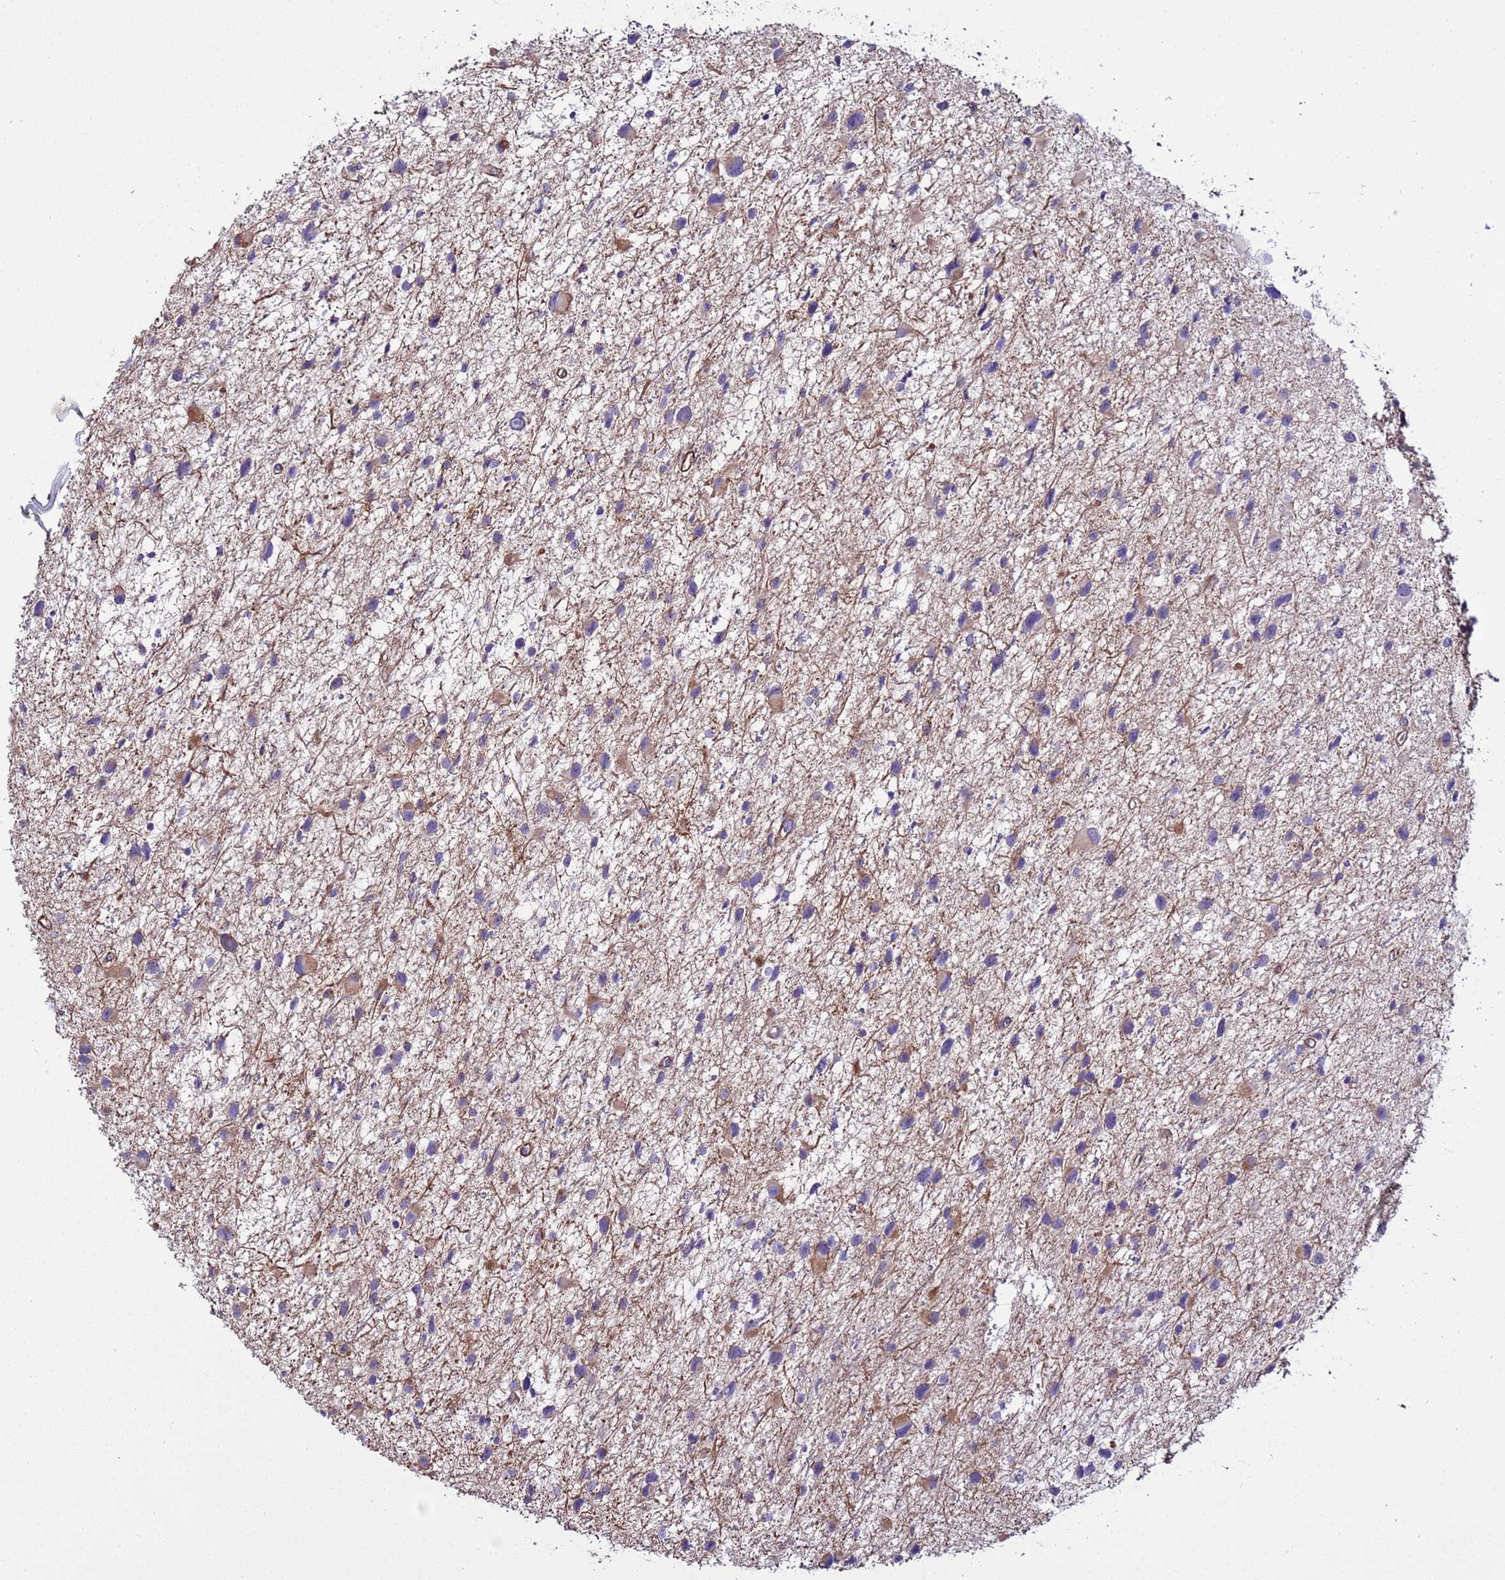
{"staining": {"intensity": "weak", "quantity": "<25%", "location": "cytoplasmic/membranous"}, "tissue": "glioma", "cell_type": "Tumor cells", "image_type": "cancer", "snomed": [{"axis": "morphology", "description": "Glioma, malignant, Low grade"}, {"axis": "topography", "description": "Brain"}], "caption": "There is no significant staining in tumor cells of glioma.", "gene": "RABL2B", "patient": {"sex": "female", "age": 32}}